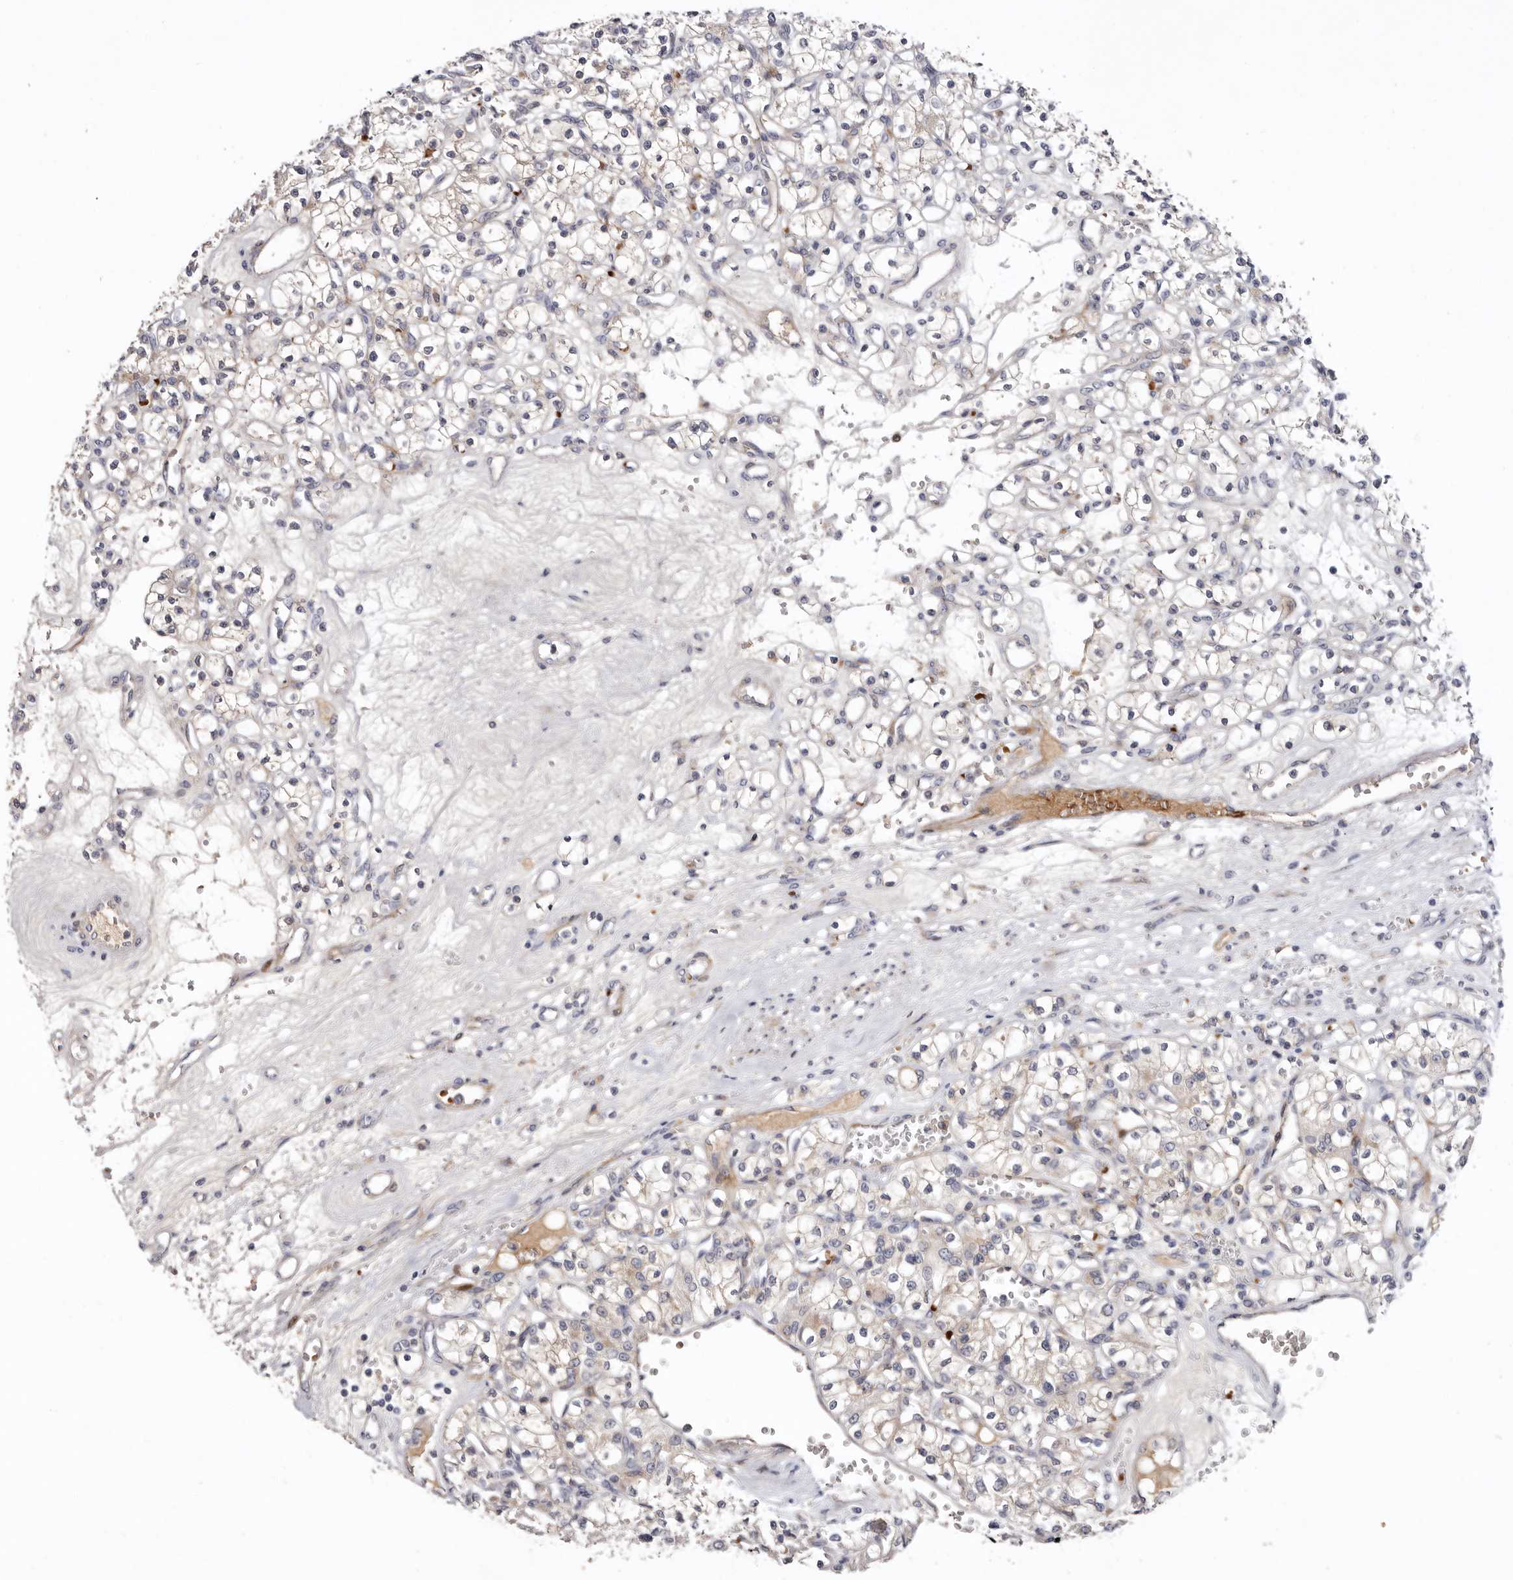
{"staining": {"intensity": "weak", "quantity": "25%-75%", "location": "cytoplasmic/membranous"}, "tissue": "renal cancer", "cell_type": "Tumor cells", "image_type": "cancer", "snomed": [{"axis": "morphology", "description": "Adenocarcinoma, NOS"}, {"axis": "topography", "description": "Kidney"}], "caption": "Human renal adenocarcinoma stained for a protein (brown) demonstrates weak cytoplasmic/membranous positive positivity in approximately 25%-75% of tumor cells.", "gene": "LMLN", "patient": {"sex": "female", "age": 59}}